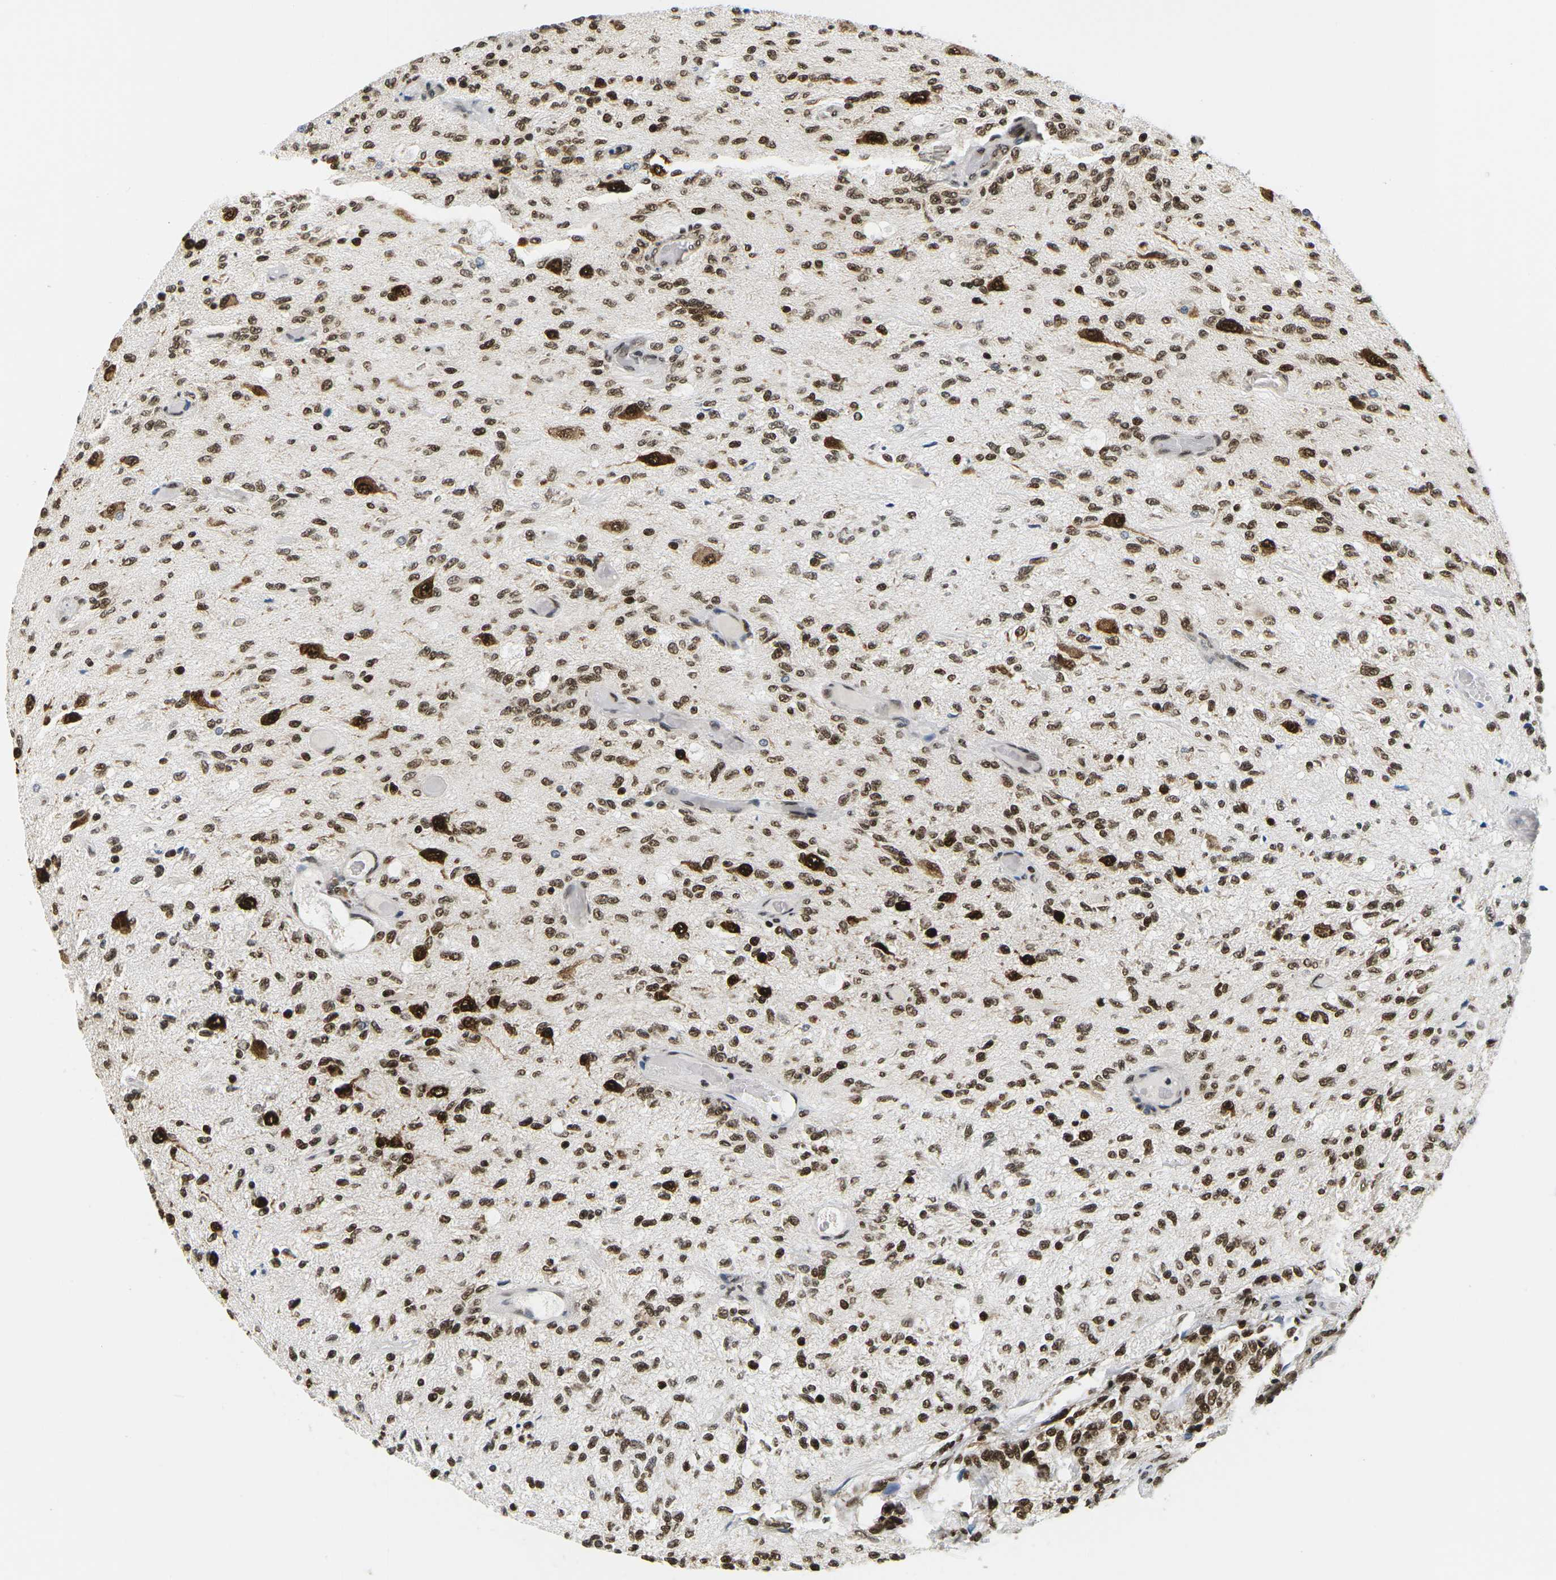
{"staining": {"intensity": "moderate", "quantity": ">75%", "location": "nuclear"}, "tissue": "glioma", "cell_type": "Tumor cells", "image_type": "cancer", "snomed": [{"axis": "morphology", "description": "Normal tissue, NOS"}, {"axis": "morphology", "description": "Glioma, malignant, High grade"}, {"axis": "topography", "description": "Cerebral cortex"}], "caption": "Immunohistochemistry image of human high-grade glioma (malignant) stained for a protein (brown), which exhibits medium levels of moderate nuclear positivity in about >75% of tumor cells.", "gene": "CELF1", "patient": {"sex": "male", "age": 77}}